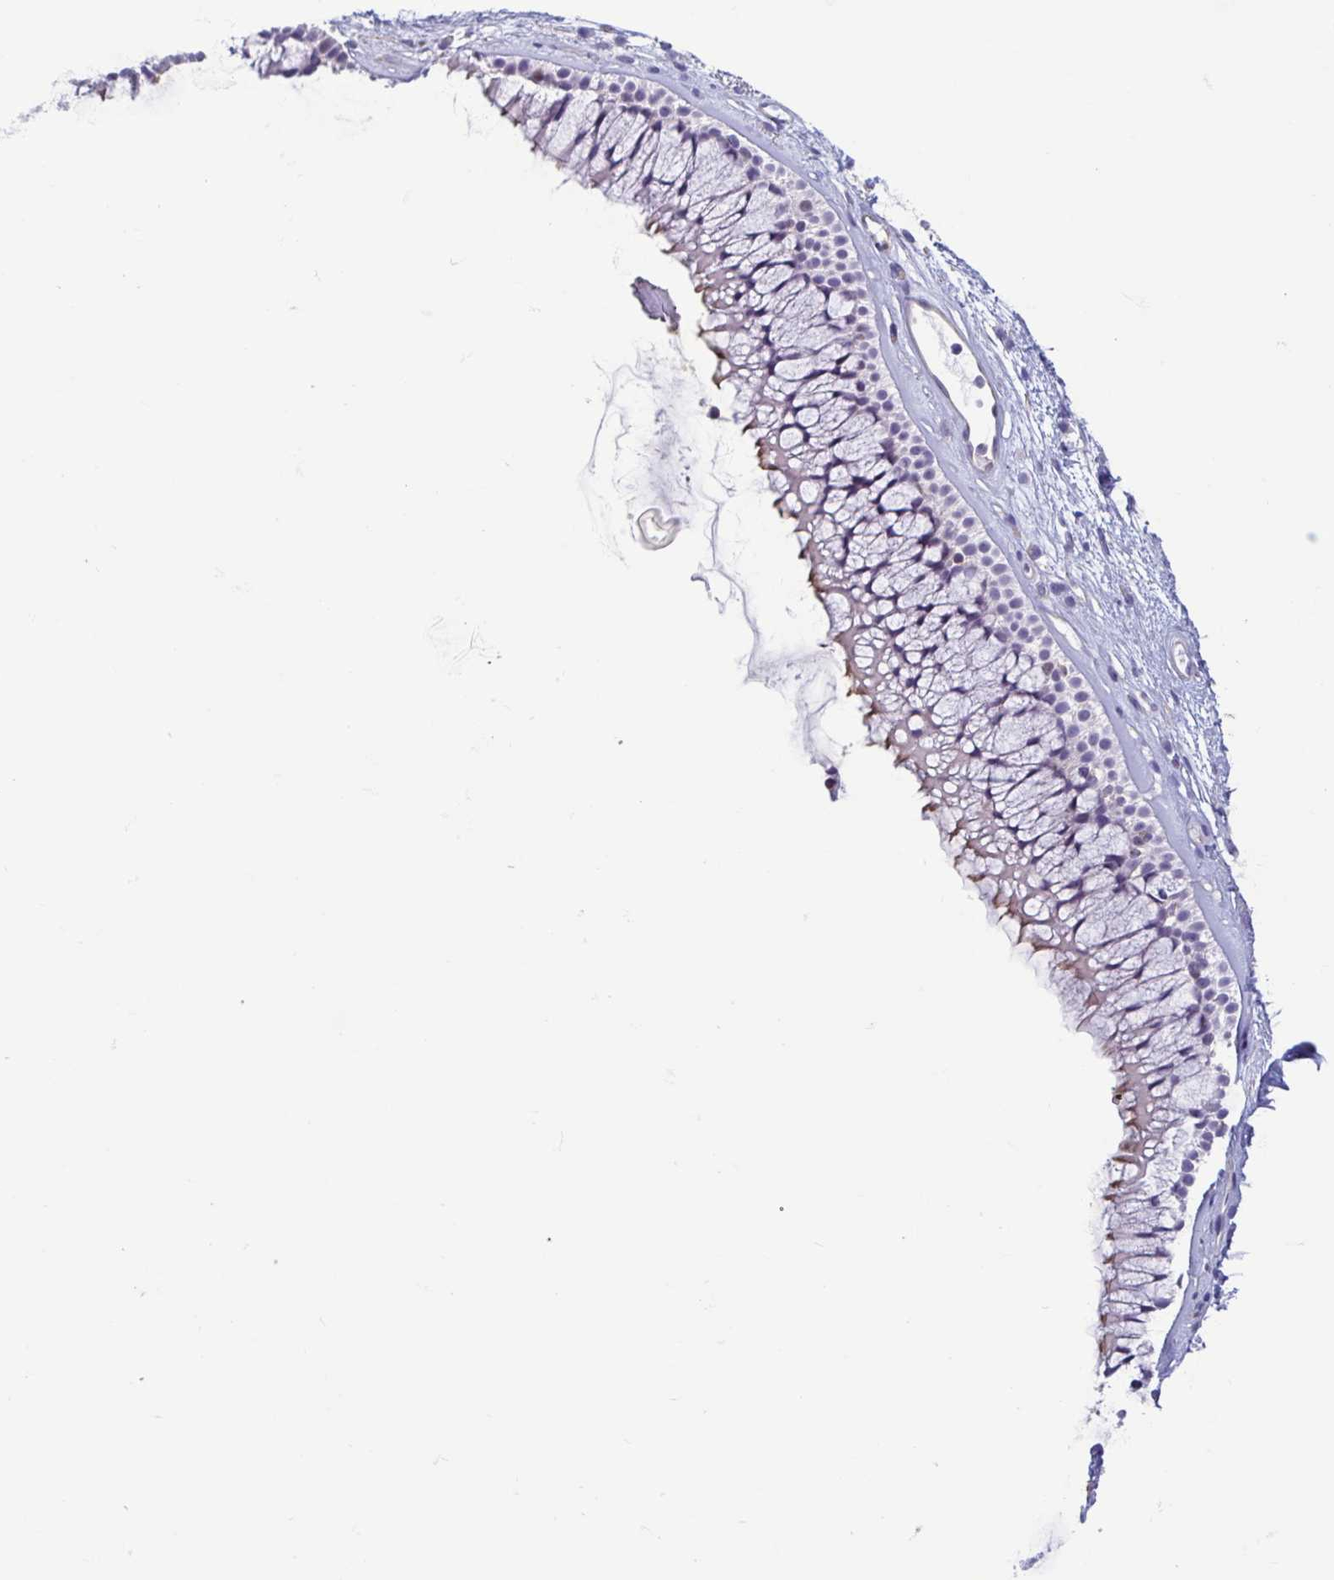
{"staining": {"intensity": "negative", "quantity": "none", "location": "none"}, "tissue": "nasopharynx", "cell_type": "Respiratory epithelial cells", "image_type": "normal", "snomed": [{"axis": "morphology", "description": "Normal tissue, NOS"}, {"axis": "topography", "description": "Nasopharynx"}], "caption": "Human nasopharynx stained for a protein using immunohistochemistry demonstrates no expression in respiratory epithelial cells.", "gene": "MORC4", "patient": {"sex": "female", "age": 75}}